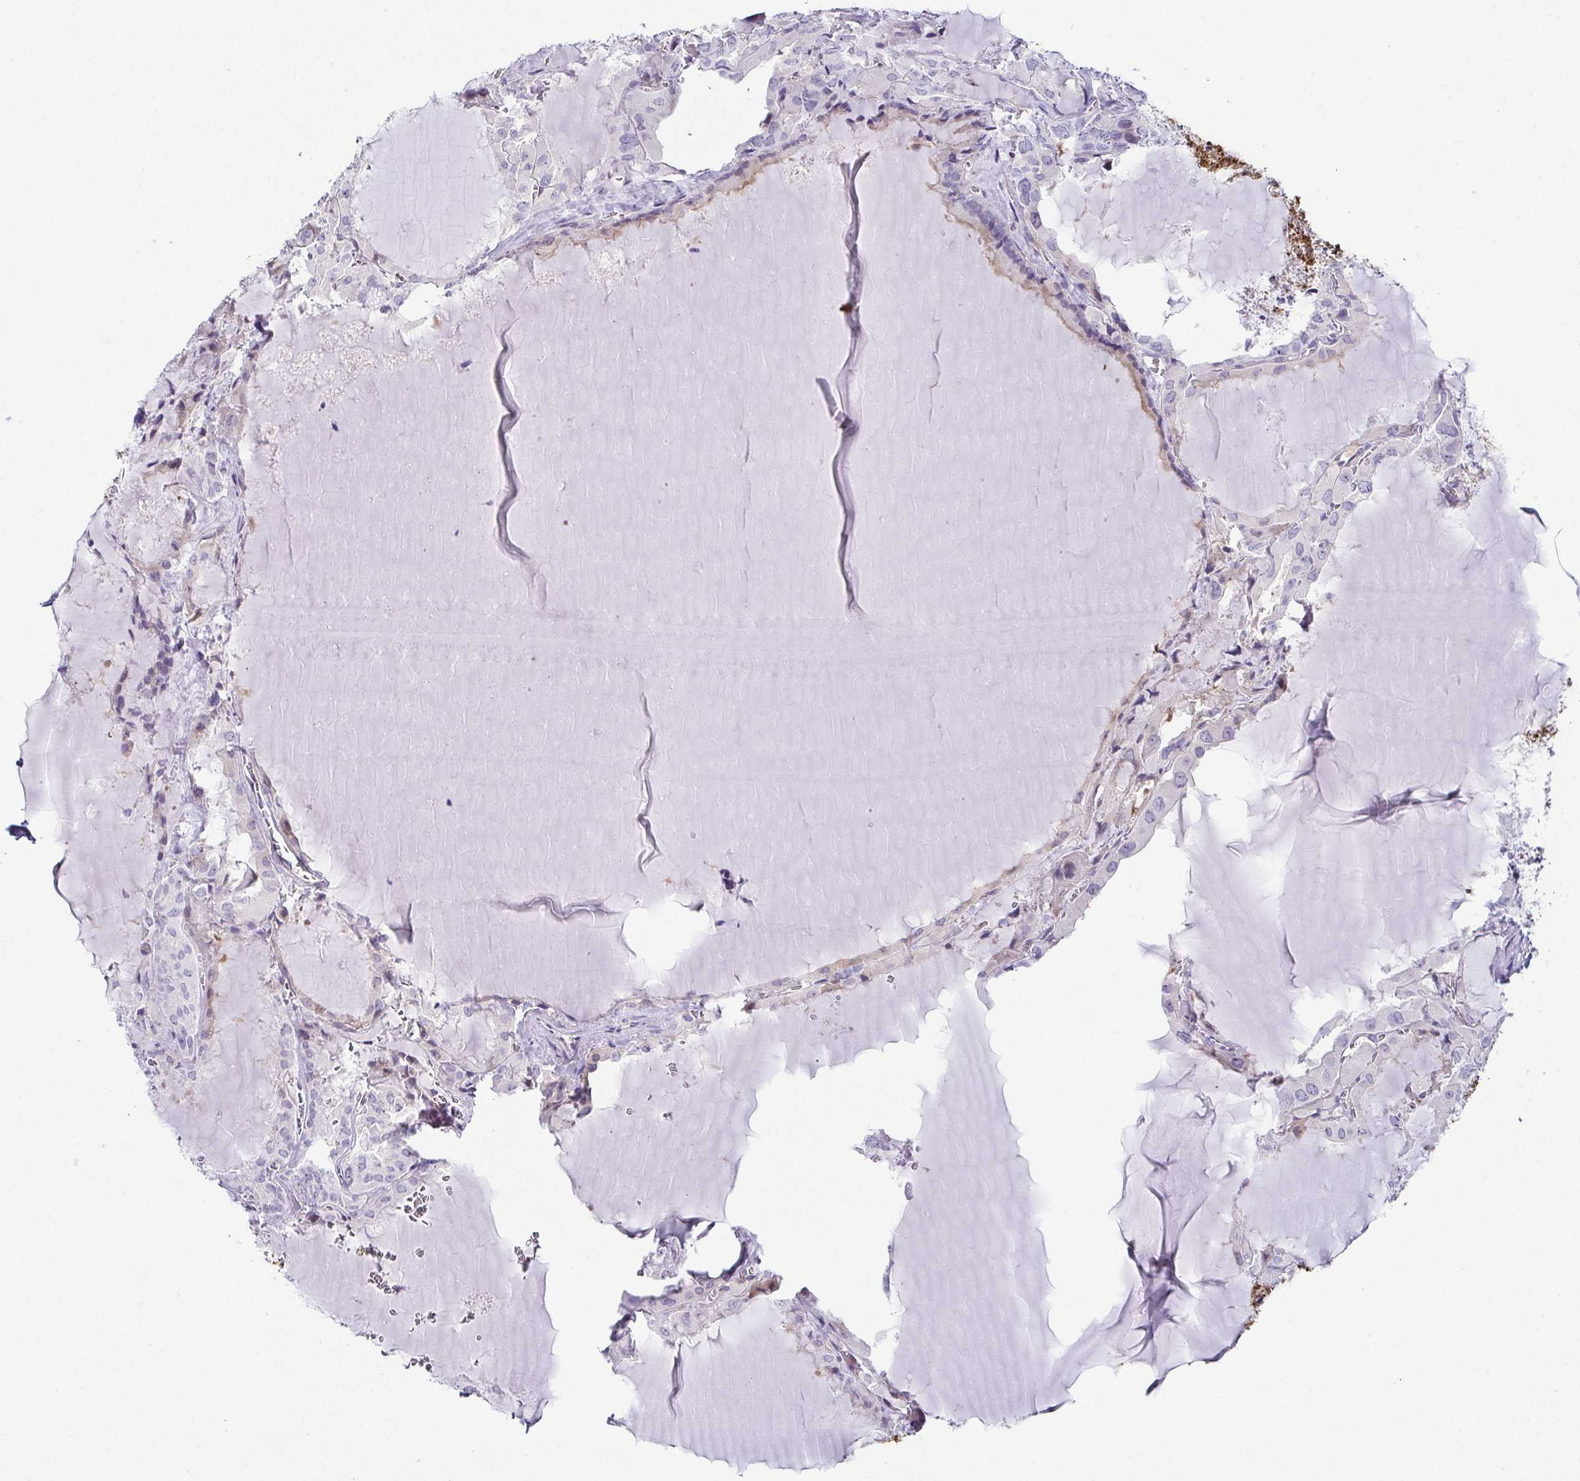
{"staining": {"intensity": "negative", "quantity": "none", "location": "none"}, "tissue": "thyroid cancer", "cell_type": "Tumor cells", "image_type": "cancer", "snomed": [{"axis": "morphology", "description": "Papillary adenocarcinoma, NOS"}, {"axis": "topography", "description": "Thyroid gland"}], "caption": "A histopathology image of human papillary adenocarcinoma (thyroid) is negative for staining in tumor cells.", "gene": "FAM162B", "patient": {"sex": "male", "age": 87}}